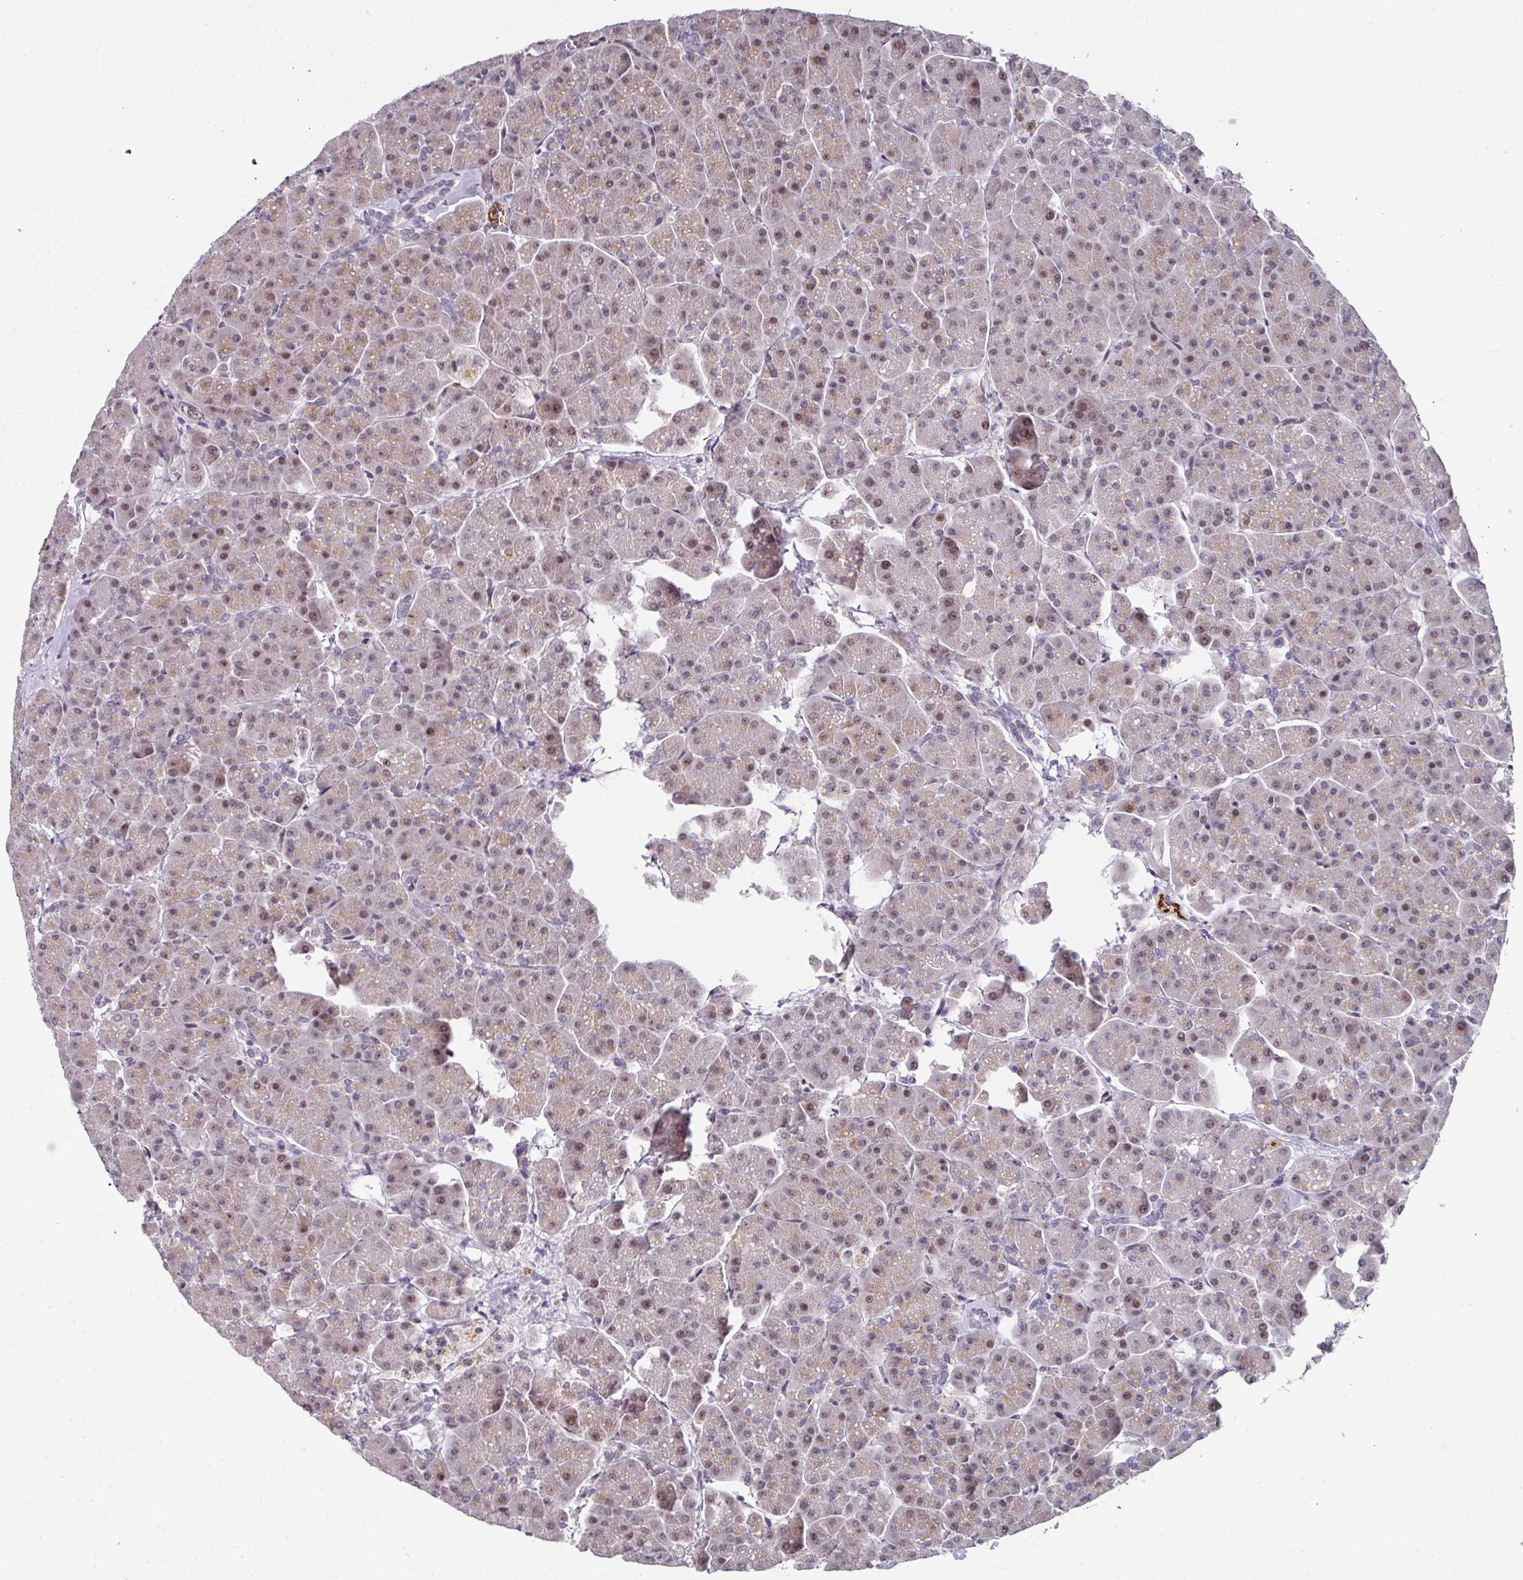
{"staining": {"intensity": "moderate", "quantity": ">75%", "location": "nuclear"}, "tissue": "pancreas", "cell_type": "Exocrine glandular cells", "image_type": "normal", "snomed": [{"axis": "morphology", "description": "Normal tissue, NOS"}, {"axis": "topography", "description": "Pancreas"}, {"axis": "topography", "description": "Peripheral nerve tissue"}], "caption": "Exocrine glandular cells demonstrate medium levels of moderate nuclear staining in approximately >75% of cells in benign human pancreas.", "gene": "SIDT2", "patient": {"sex": "male", "age": 54}}